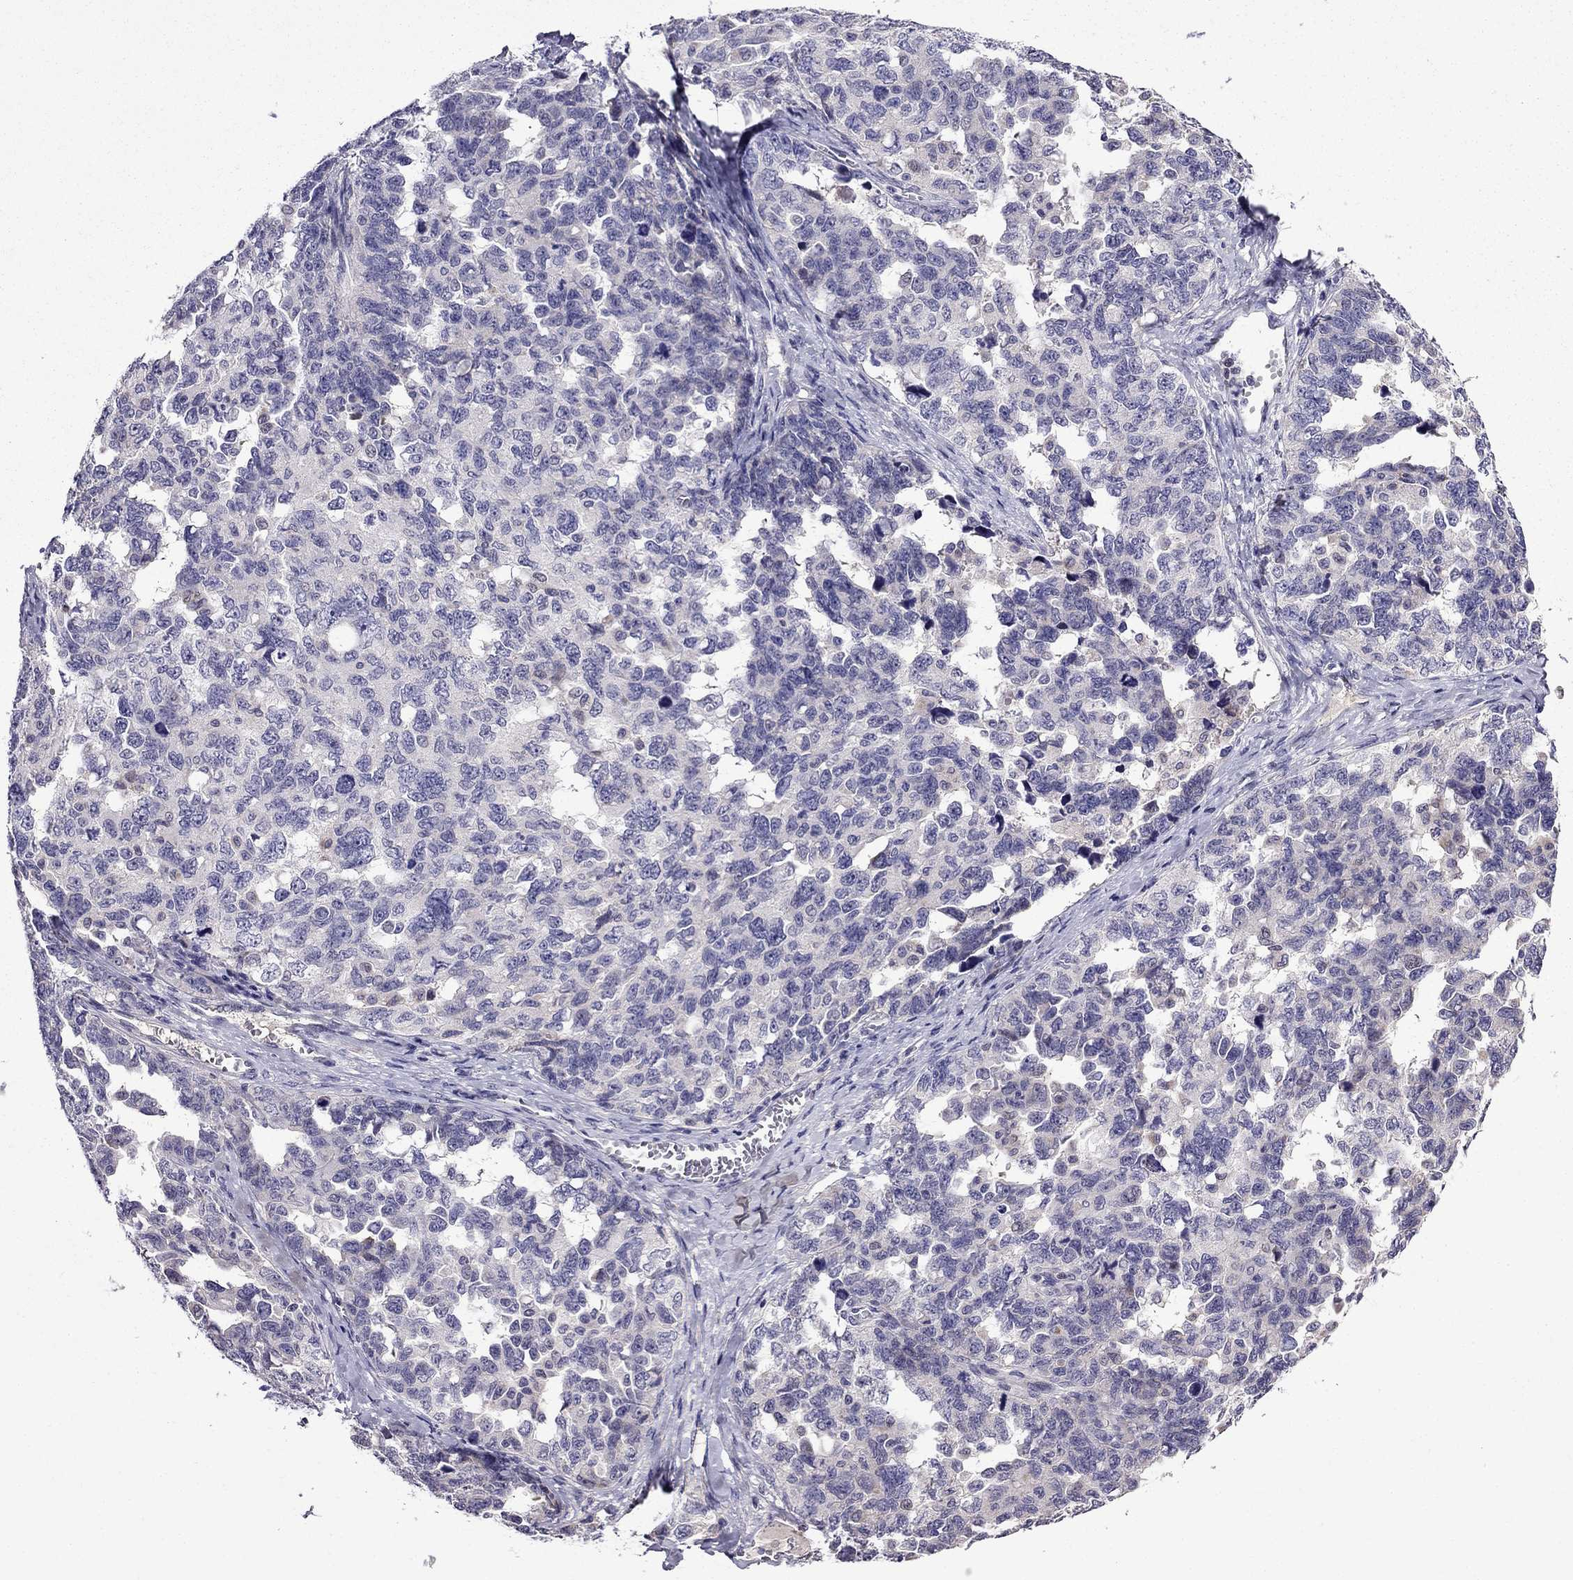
{"staining": {"intensity": "negative", "quantity": "none", "location": "none"}, "tissue": "ovarian cancer", "cell_type": "Tumor cells", "image_type": "cancer", "snomed": [{"axis": "morphology", "description": "Cystadenocarcinoma, serous, NOS"}, {"axis": "topography", "description": "Ovary"}], "caption": "An immunohistochemistry (IHC) image of serous cystadenocarcinoma (ovarian) is shown. There is no staining in tumor cells of serous cystadenocarcinoma (ovarian).", "gene": "PI16", "patient": {"sex": "female", "age": 69}}